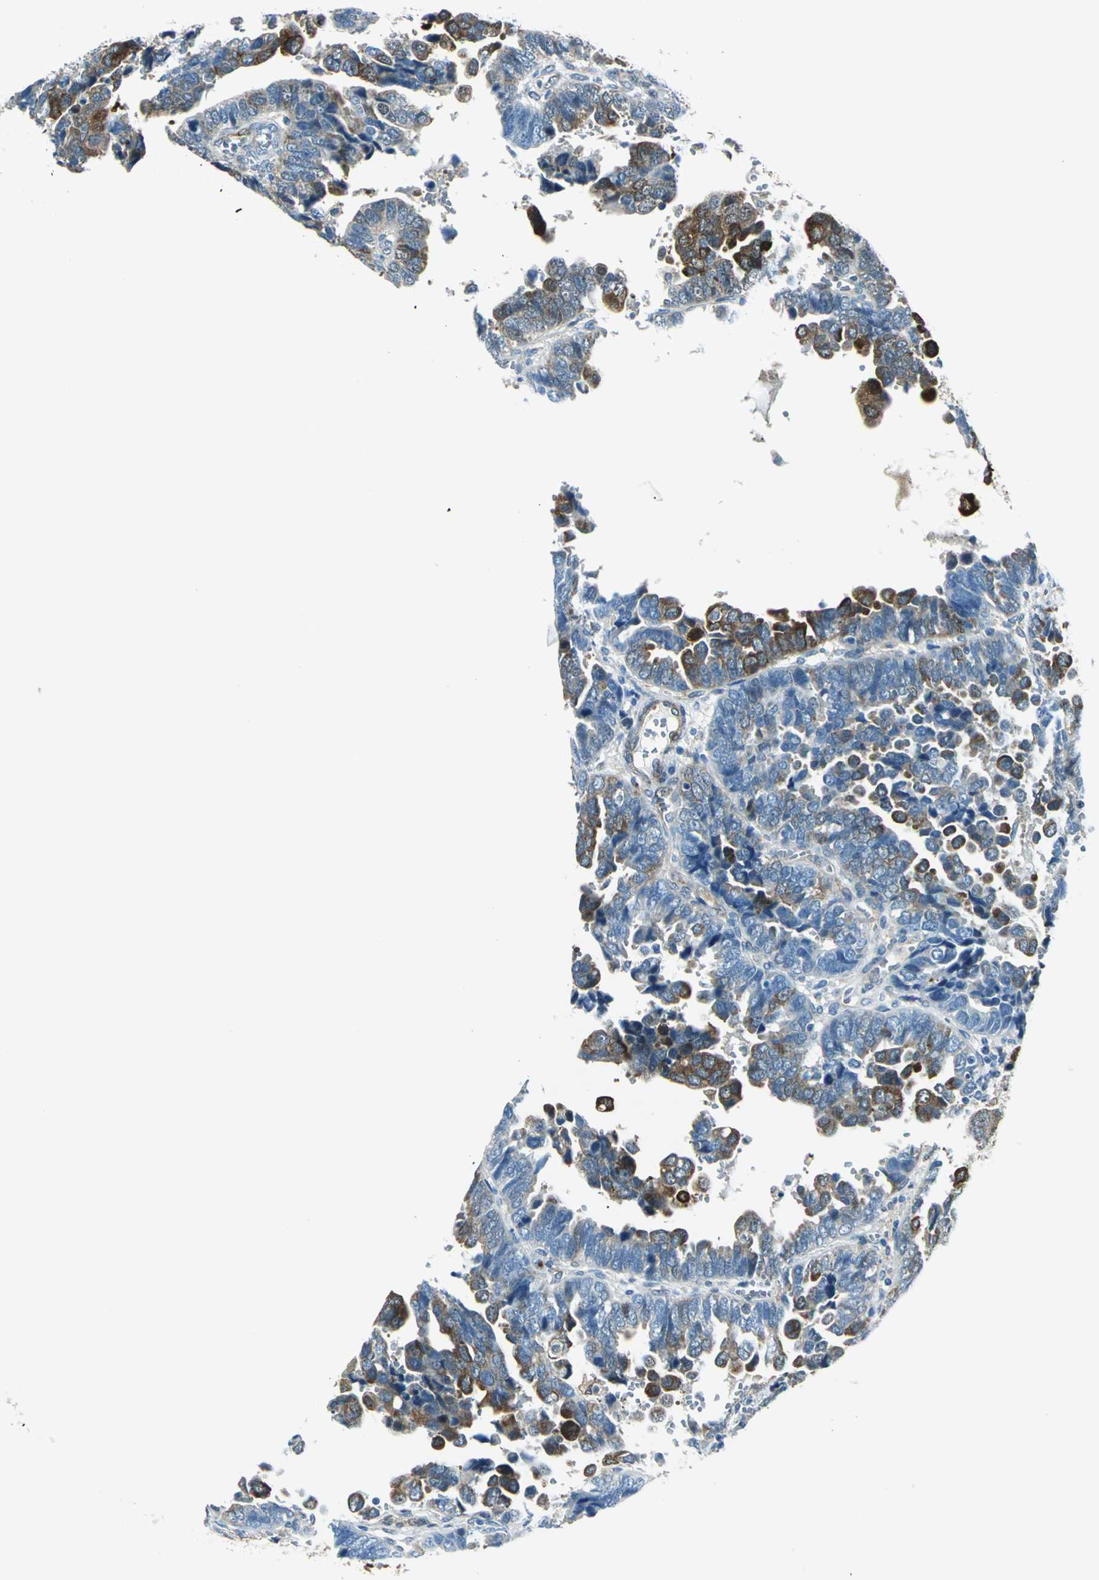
{"staining": {"intensity": "strong", "quantity": "<25%", "location": "cytoplasmic/membranous"}, "tissue": "endometrial cancer", "cell_type": "Tumor cells", "image_type": "cancer", "snomed": [{"axis": "morphology", "description": "Adenocarcinoma, NOS"}, {"axis": "topography", "description": "Endometrium"}], "caption": "A brown stain shows strong cytoplasmic/membranous staining of a protein in adenocarcinoma (endometrial) tumor cells. (brown staining indicates protein expression, while blue staining denotes nuclei).", "gene": "HSPB1", "patient": {"sex": "female", "age": 75}}